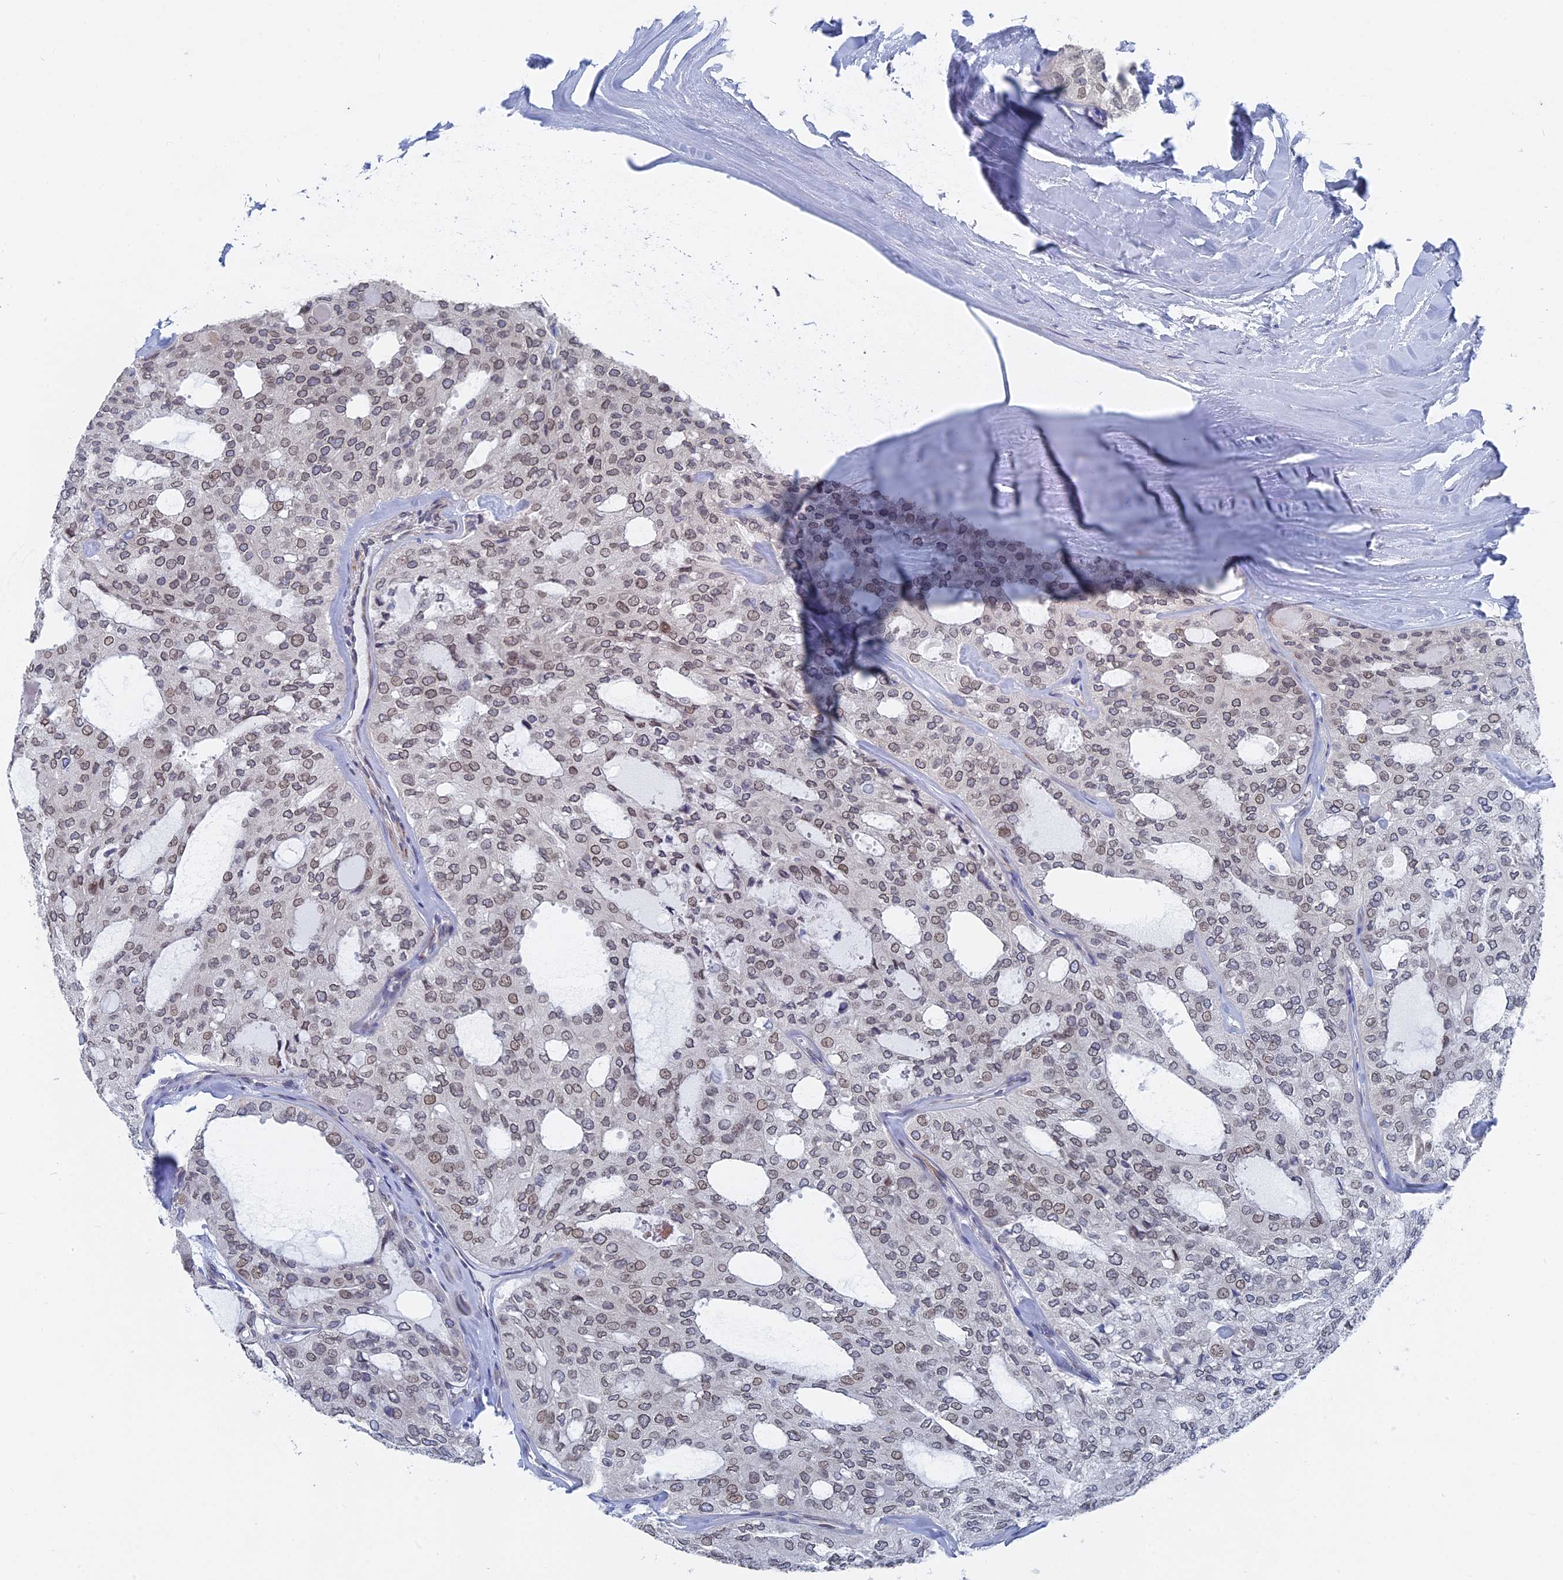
{"staining": {"intensity": "weak", "quantity": "25%-75%", "location": "nuclear"}, "tissue": "thyroid cancer", "cell_type": "Tumor cells", "image_type": "cancer", "snomed": [{"axis": "morphology", "description": "Follicular adenoma carcinoma, NOS"}, {"axis": "topography", "description": "Thyroid gland"}], "caption": "Protein staining exhibits weak nuclear positivity in approximately 25%-75% of tumor cells in thyroid cancer (follicular adenoma carcinoma).", "gene": "MTRF1", "patient": {"sex": "male", "age": 75}}